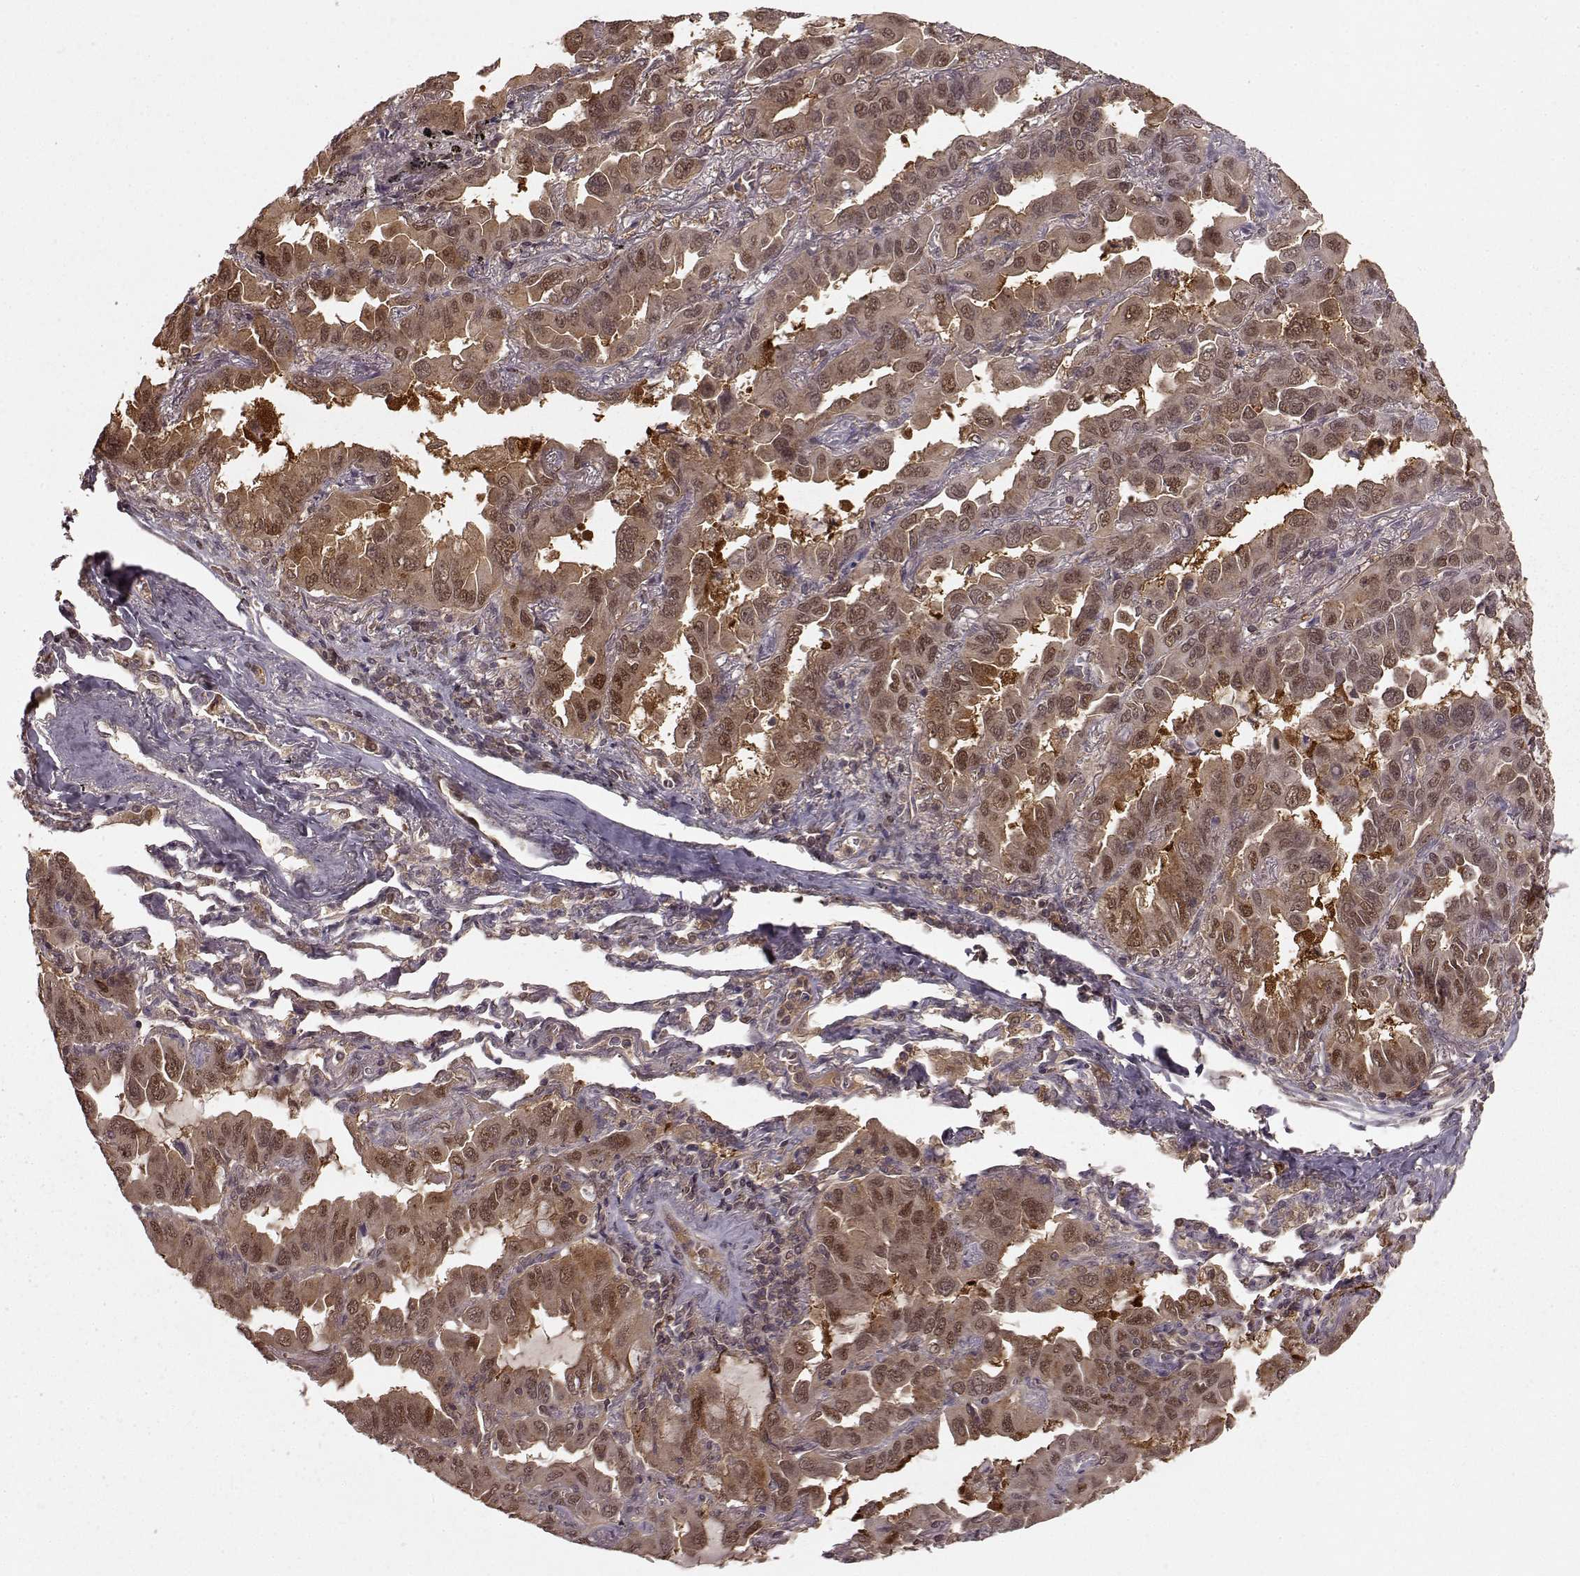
{"staining": {"intensity": "moderate", "quantity": "25%-75%", "location": "cytoplasmic/membranous,nuclear"}, "tissue": "lung cancer", "cell_type": "Tumor cells", "image_type": "cancer", "snomed": [{"axis": "morphology", "description": "Adenocarcinoma, NOS"}, {"axis": "topography", "description": "Lung"}], "caption": "Immunohistochemistry (IHC) staining of lung cancer, which exhibits medium levels of moderate cytoplasmic/membranous and nuclear staining in about 25%-75% of tumor cells indicating moderate cytoplasmic/membranous and nuclear protein staining. The staining was performed using DAB (3,3'-diaminobenzidine) (brown) for protein detection and nuclei were counterstained in hematoxylin (blue).", "gene": "GSS", "patient": {"sex": "male", "age": 64}}